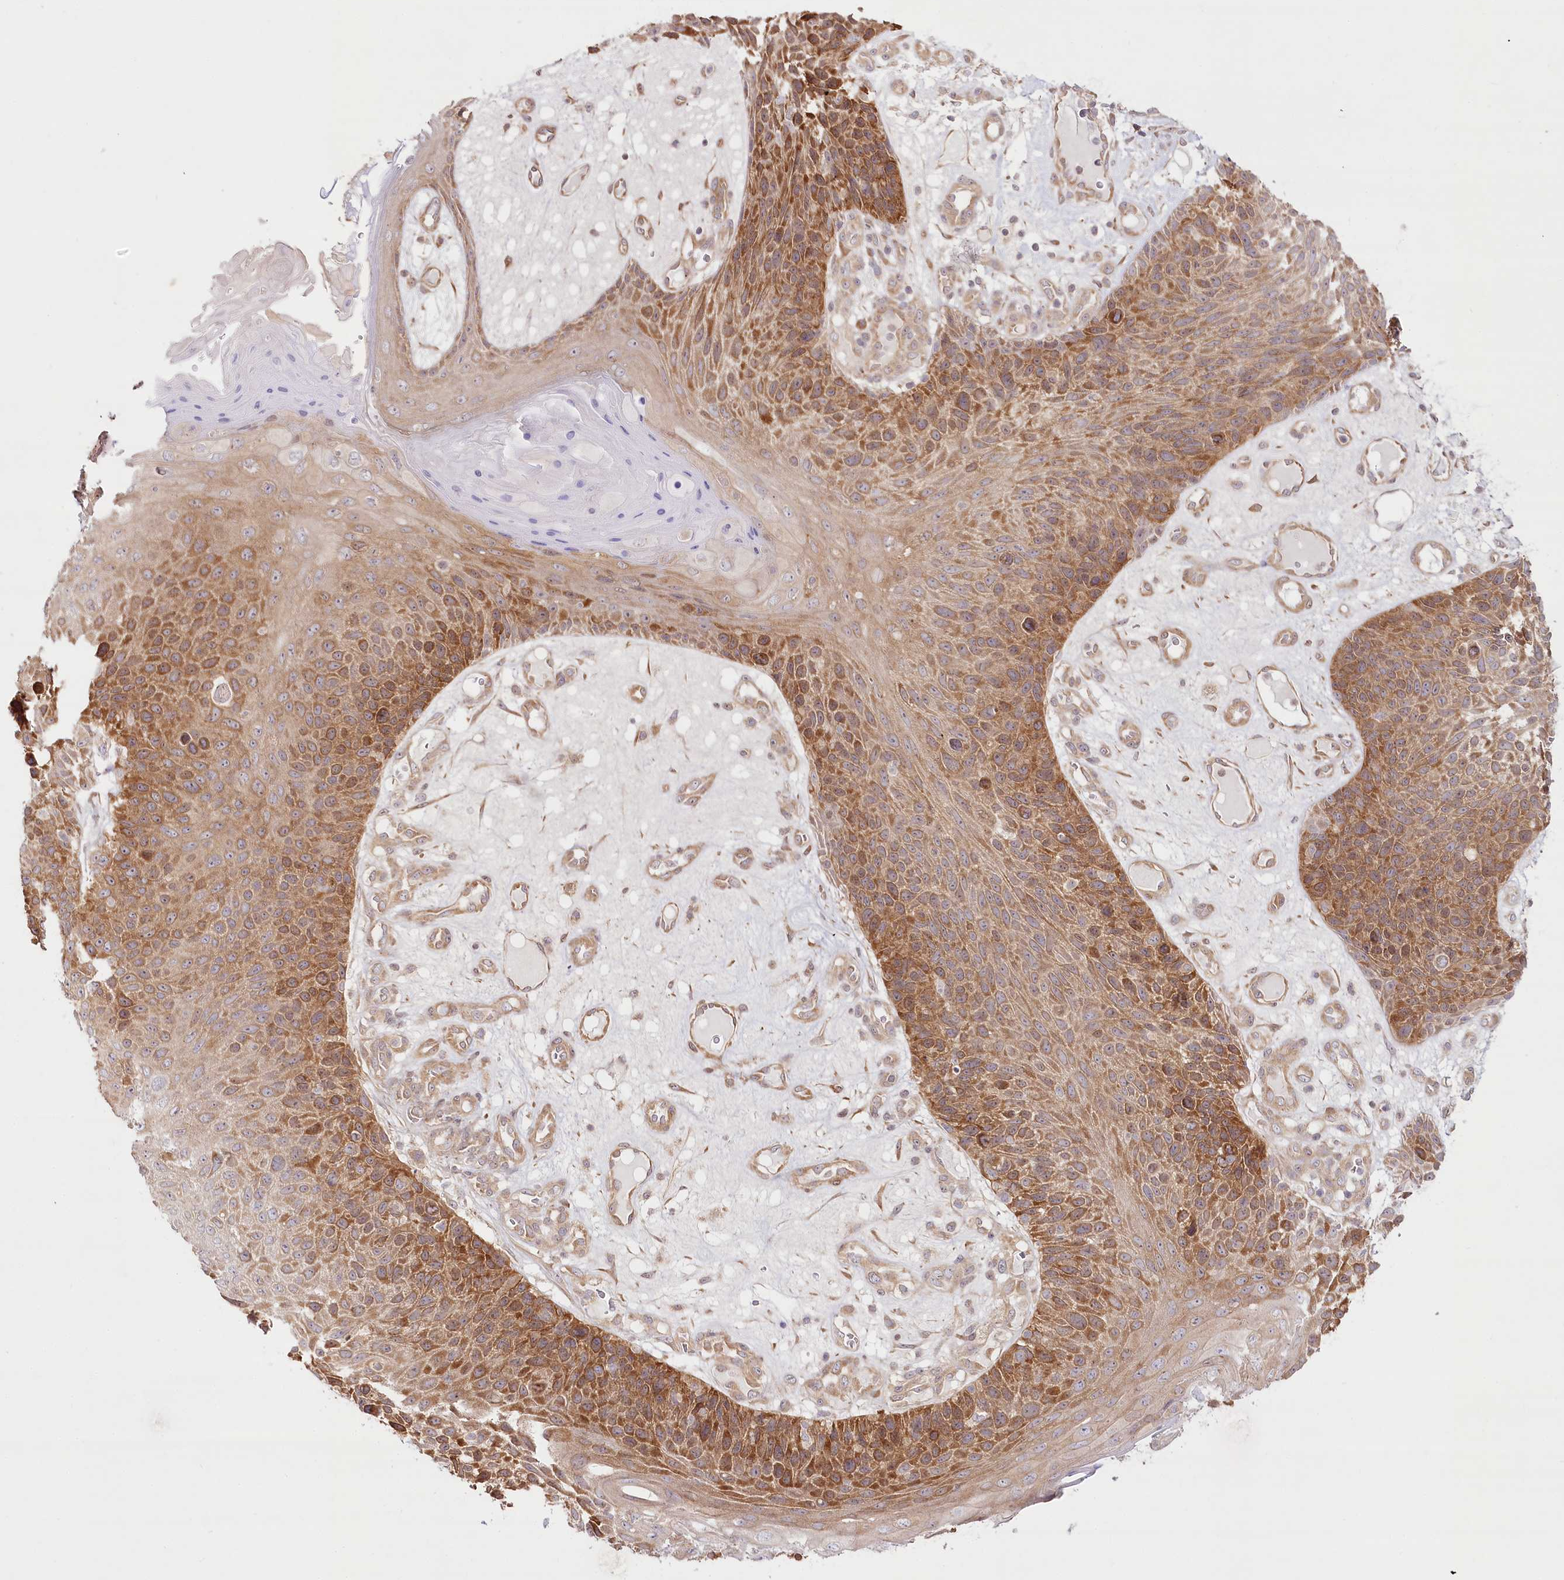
{"staining": {"intensity": "moderate", "quantity": ">75%", "location": "cytoplasmic/membranous"}, "tissue": "skin cancer", "cell_type": "Tumor cells", "image_type": "cancer", "snomed": [{"axis": "morphology", "description": "Squamous cell carcinoma, NOS"}, {"axis": "topography", "description": "Skin"}], "caption": "A medium amount of moderate cytoplasmic/membranous staining is identified in about >75% of tumor cells in skin cancer tissue. Using DAB (brown) and hematoxylin (blue) stains, captured at high magnification using brightfield microscopy.", "gene": "INPP4B", "patient": {"sex": "female", "age": 88}}